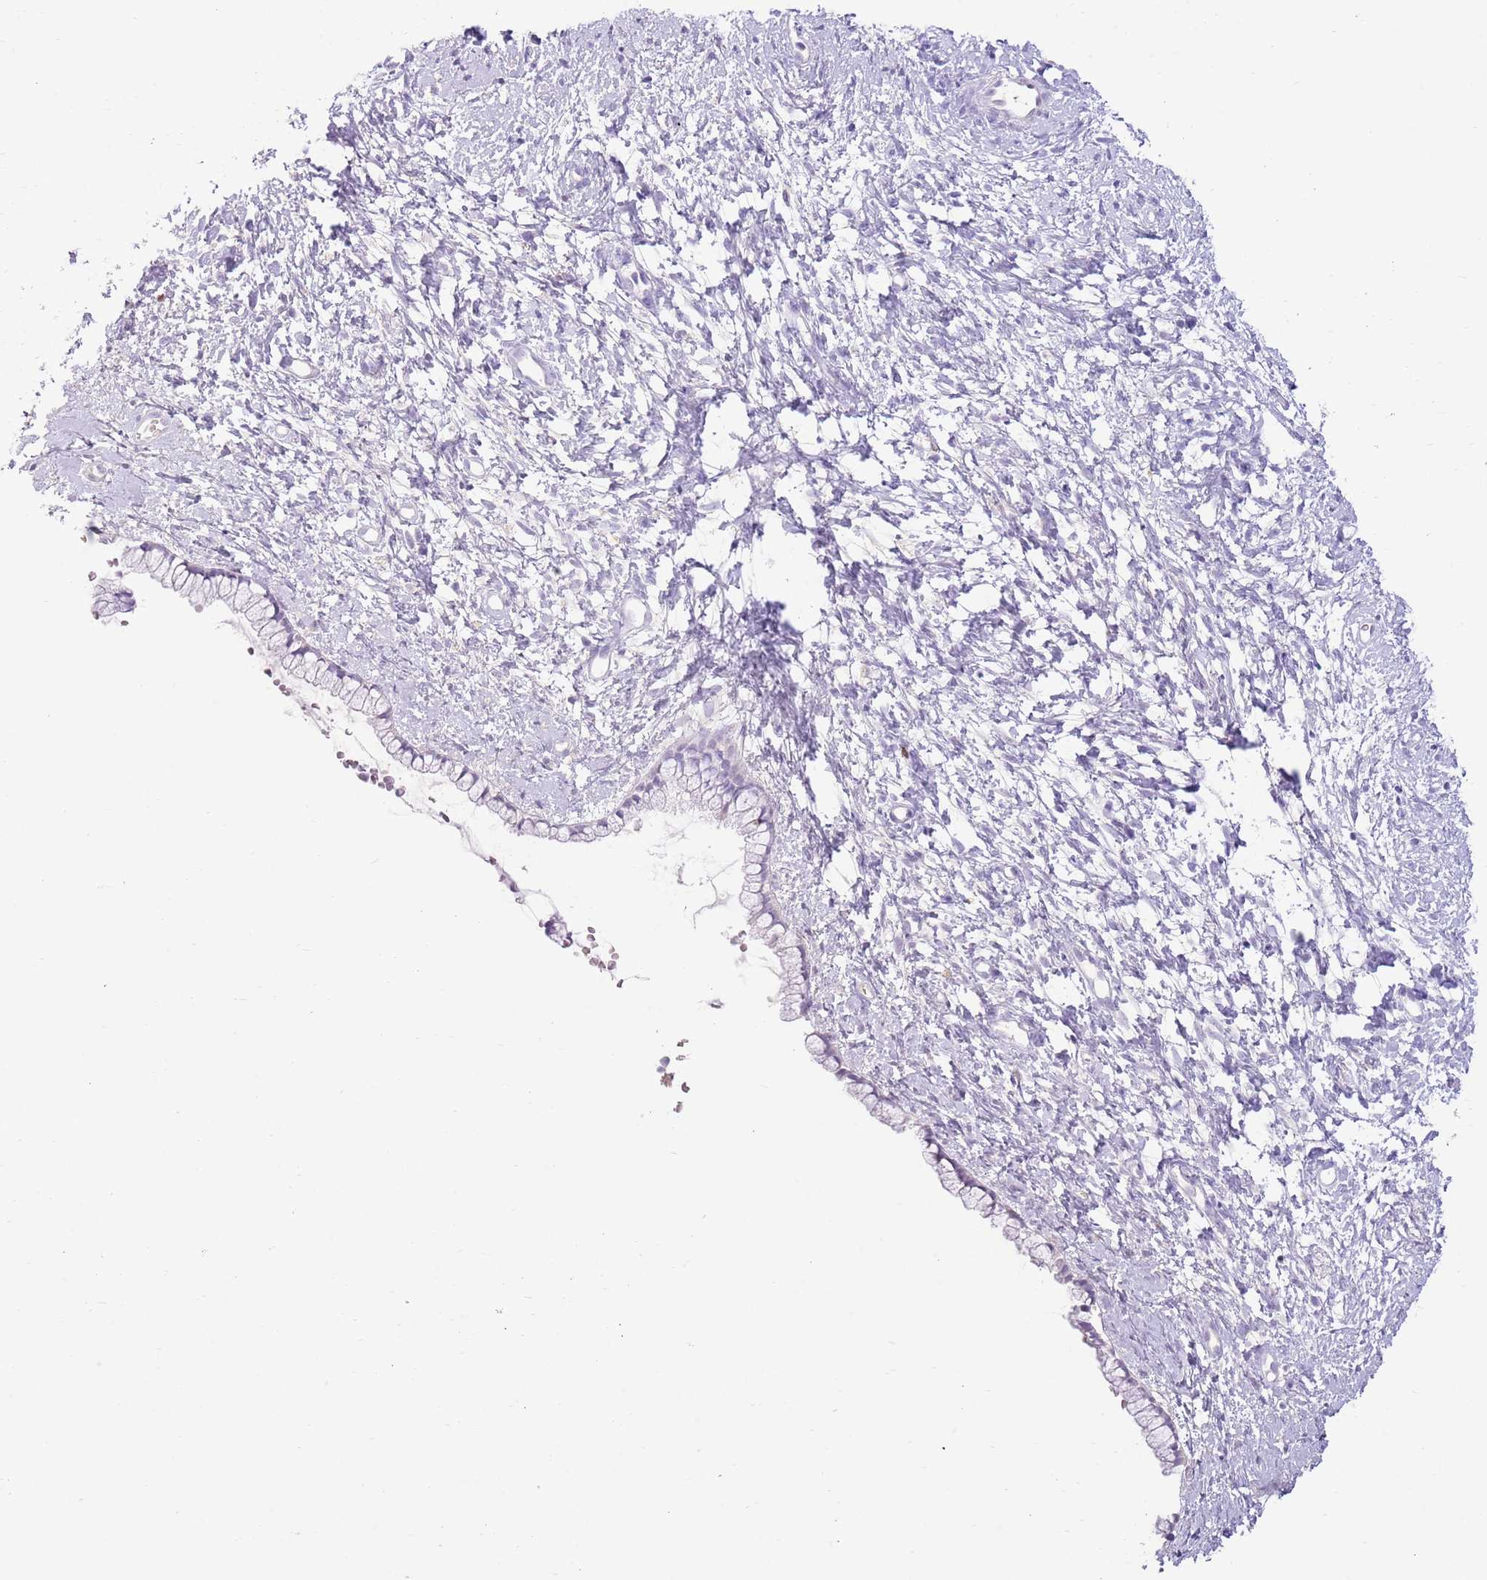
{"staining": {"intensity": "negative", "quantity": "none", "location": "none"}, "tissue": "cervix", "cell_type": "Glandular cells", "image_type": "normal", "snomed": [{"axis": "morphology", "description": "Normal tissue, NOS"}, {"axis": "topography", "description": "Cervix"}], "caption": "Immunohistochemical staining of unremarkable human cervix demonstrates no significant staining in glandular cells.", "gene": "TOX2", "patient": {"sex": "female", "age": 57}}